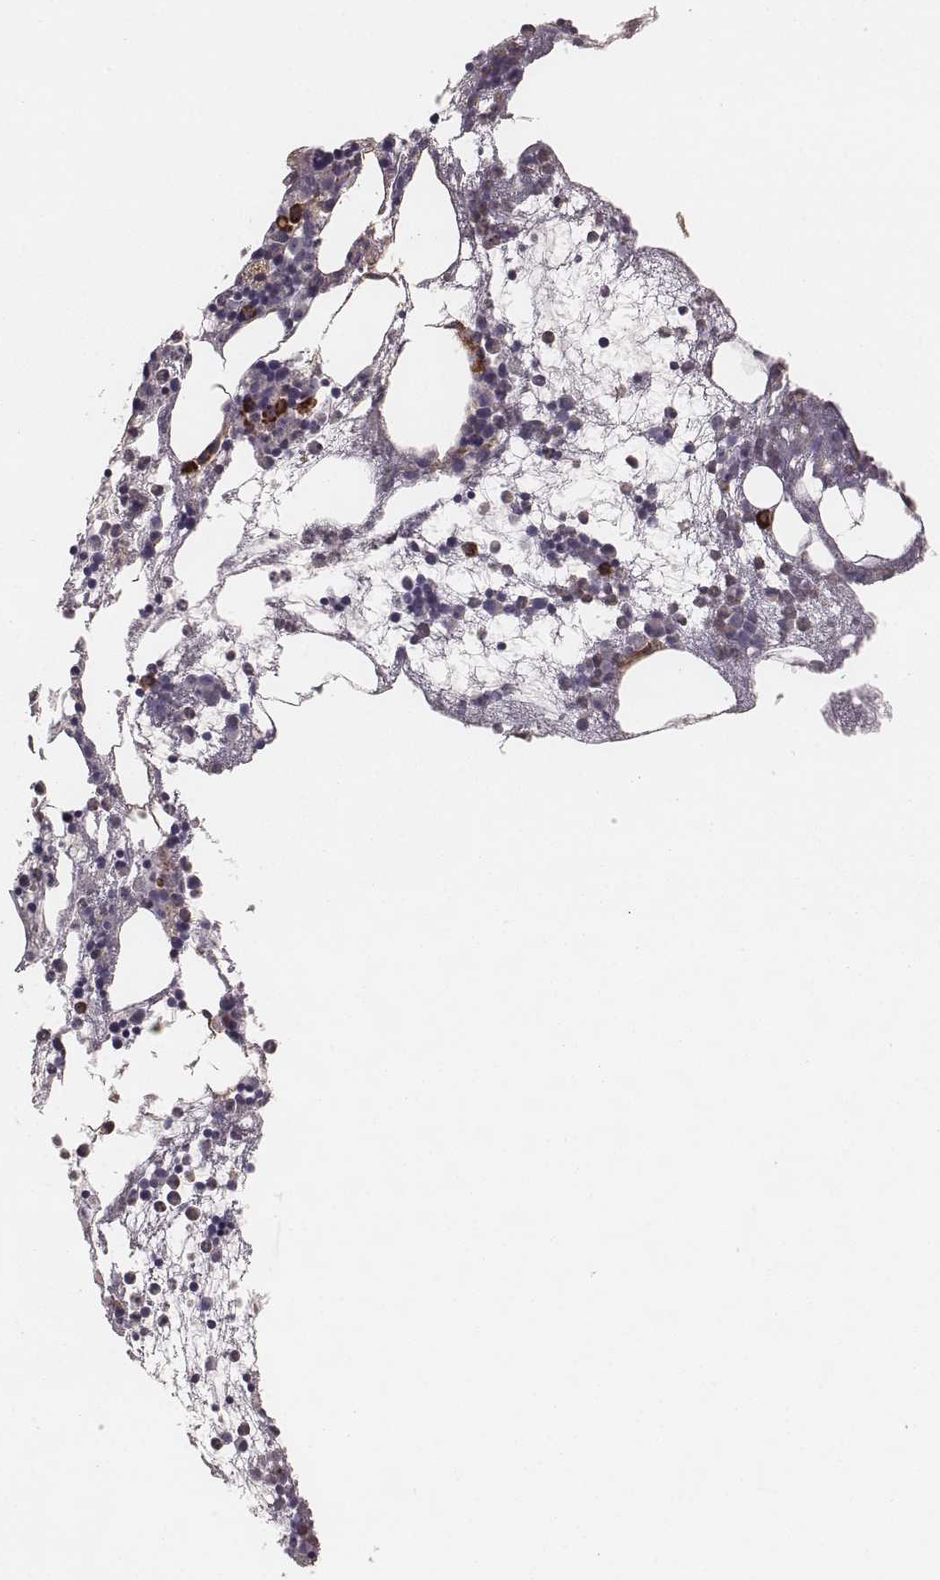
{"staining": {"intensity": "strong", "quantity": "25%-75%", "location": "cytoplasmic/membranous"}, "tissue": "bone marrow", "cell_type": "Hematopoietic cells", "image_type": "normal", "snomed": [{"axis": "morphology", "description": "Normal tissue, NOS"}, {"axis": "topography", "description": "Bone marrow"}], "caption": "Strong cytoplasmic/membranous staining for a protein is seen in about 25%-75% of hematopoietic cells of benign bone marrow using immunohistochemistry.", "gene": "PALMD", "patient": {"sex": "male", "age": 54}}